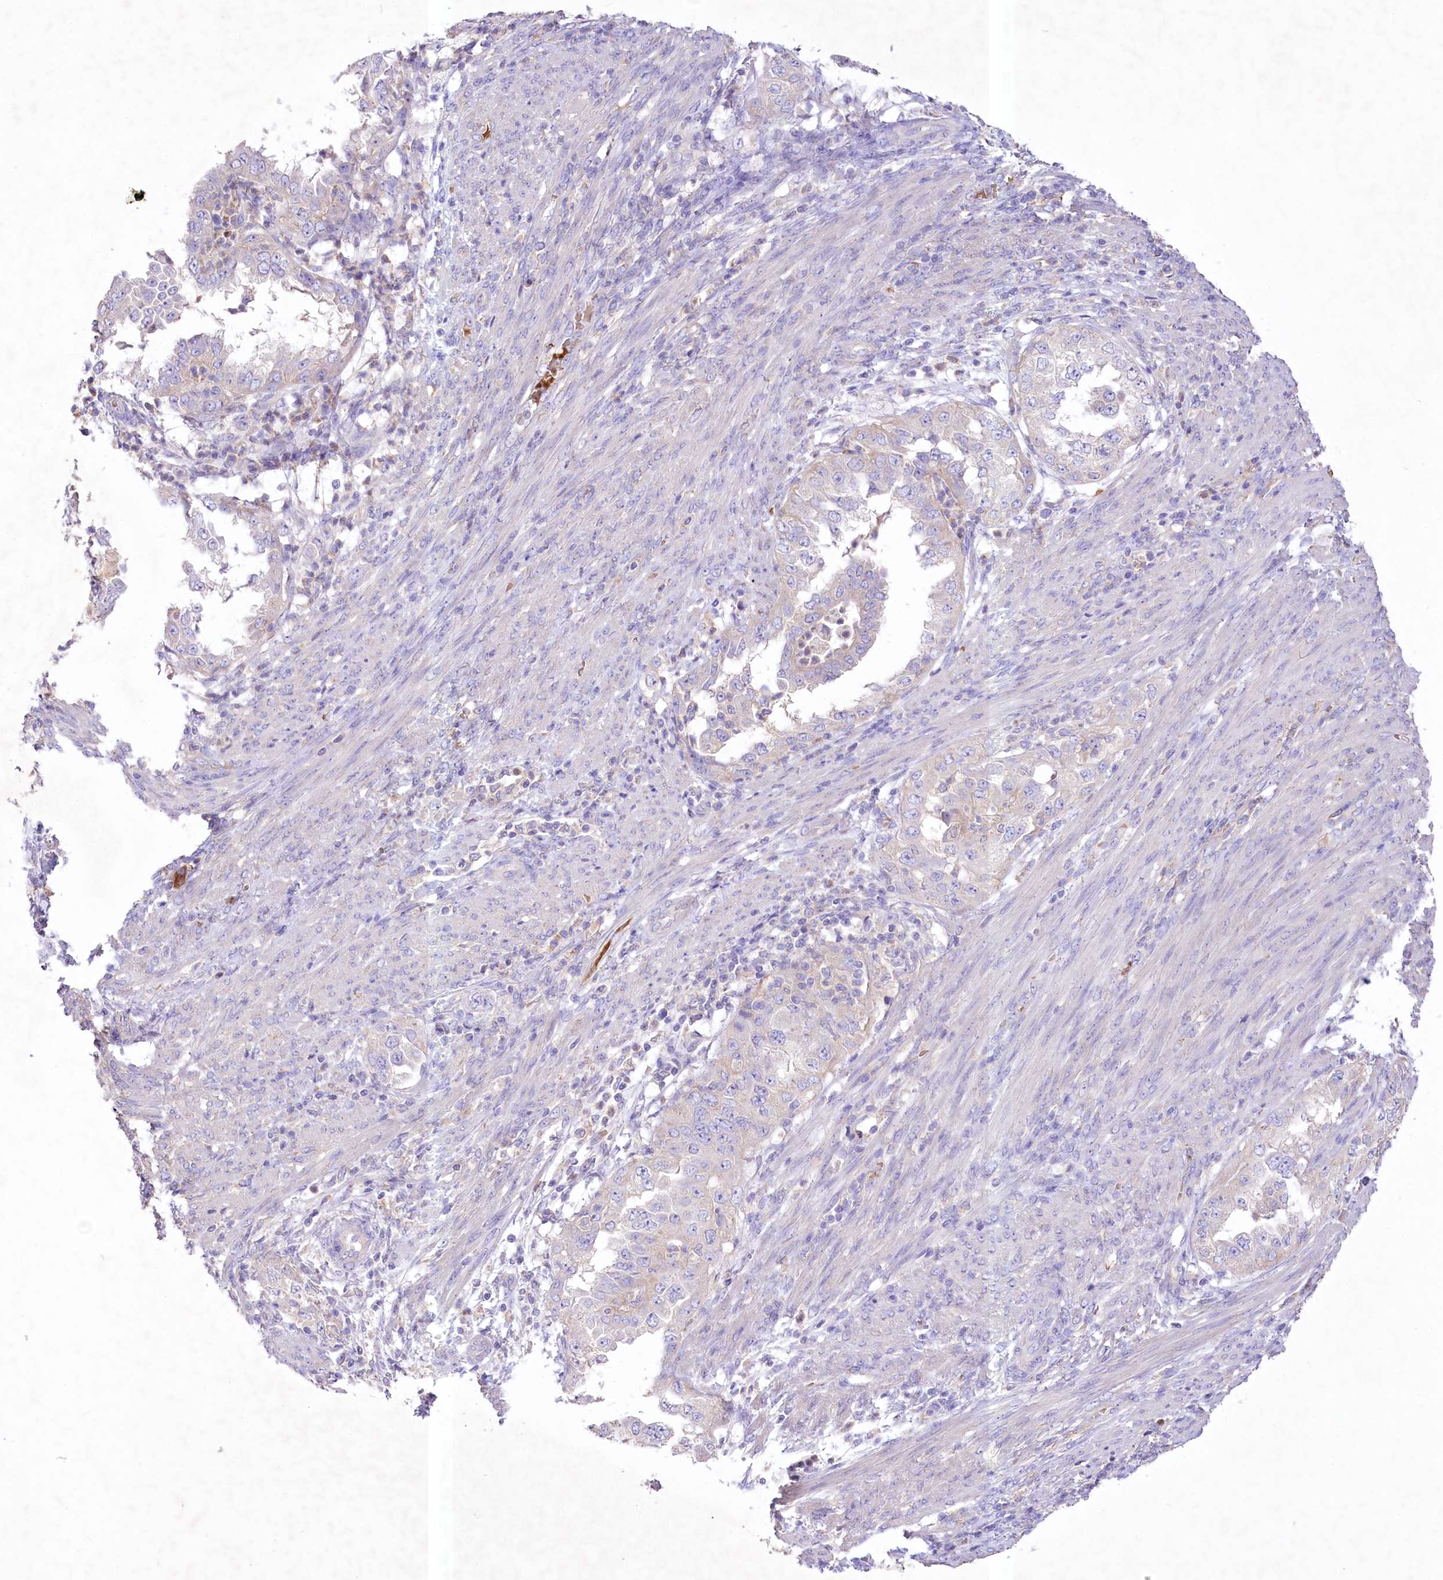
{"staining": {"intensity": "weak", "quantity": "<25%", "location": "cytoplasmic/membranous"}, "tissue": "endometrial cancer", "cell_type": "Tumor cells", "image_type": "cancer", "snomed": [{"axis": "morphology", "description": "Adenocarcinoma, NOS"}, {"axis": "topography", "description": "Endometrium"}], "caption": "Immunohistochemistry (IHC) of endometrial cancer exhibits no expression in tumor cells.", "gene": "PRSS53", "patient": {"sex": "female", "age": 85}}